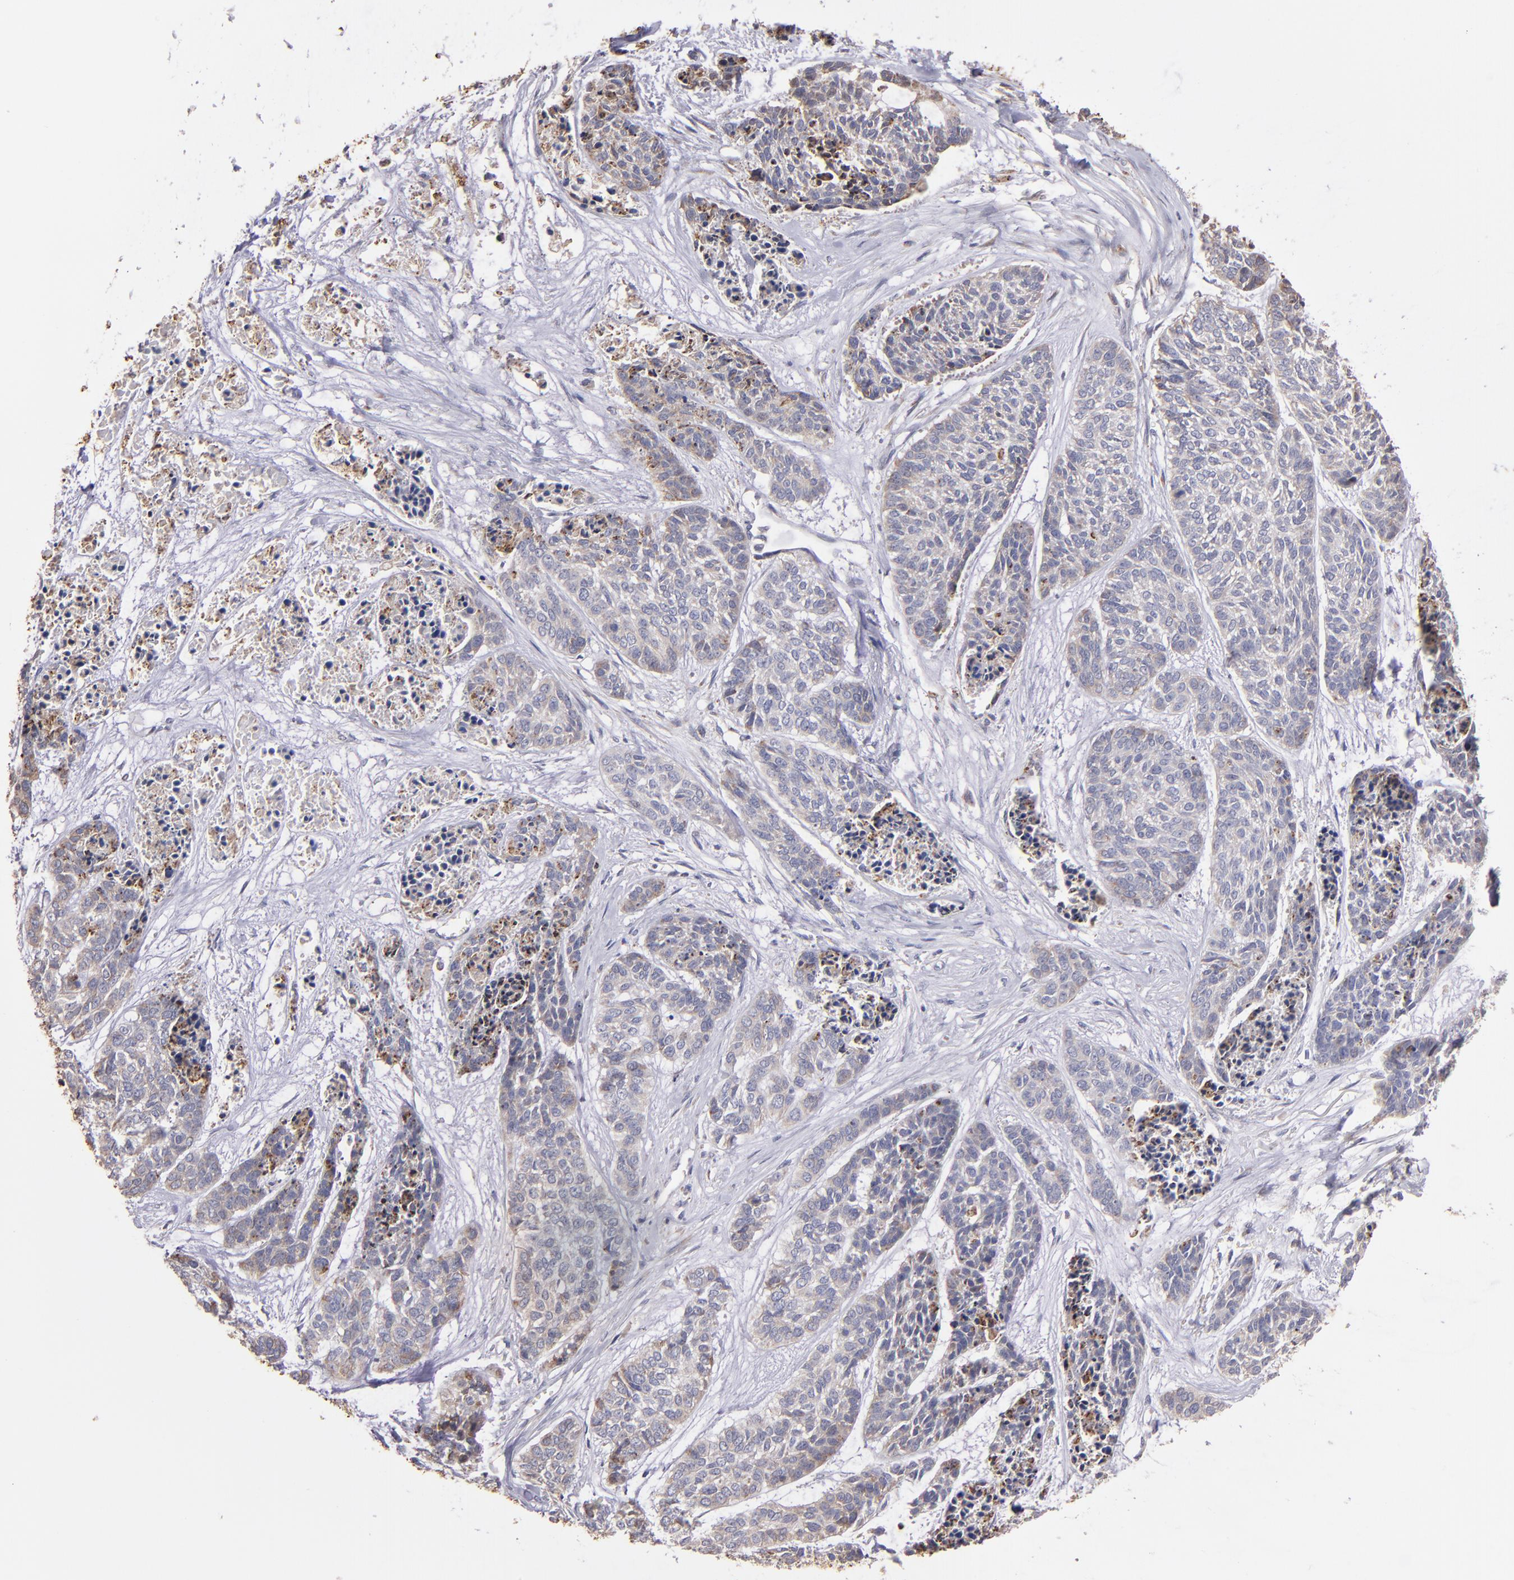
{"staining": {"intensity": "weak", "quantity": "25%-75%", "location": "cytoplasmic/membranous"}, "tissue": "skin cancer", "cell_type": "Tumor cells", "image_type": "cancer", "snomed": [{"axis": "morphology", "description": "Basal cell carcinoma"}, {"axis": "topography", "description": "Skin"}], "caption": "A brown stain shows weak cytoplasmic/membranous staining of a protein in skin basal cell carcinoma tumor cells.", "gene": "IFIH1", "patient": {"sex": "female", "age": 64}}